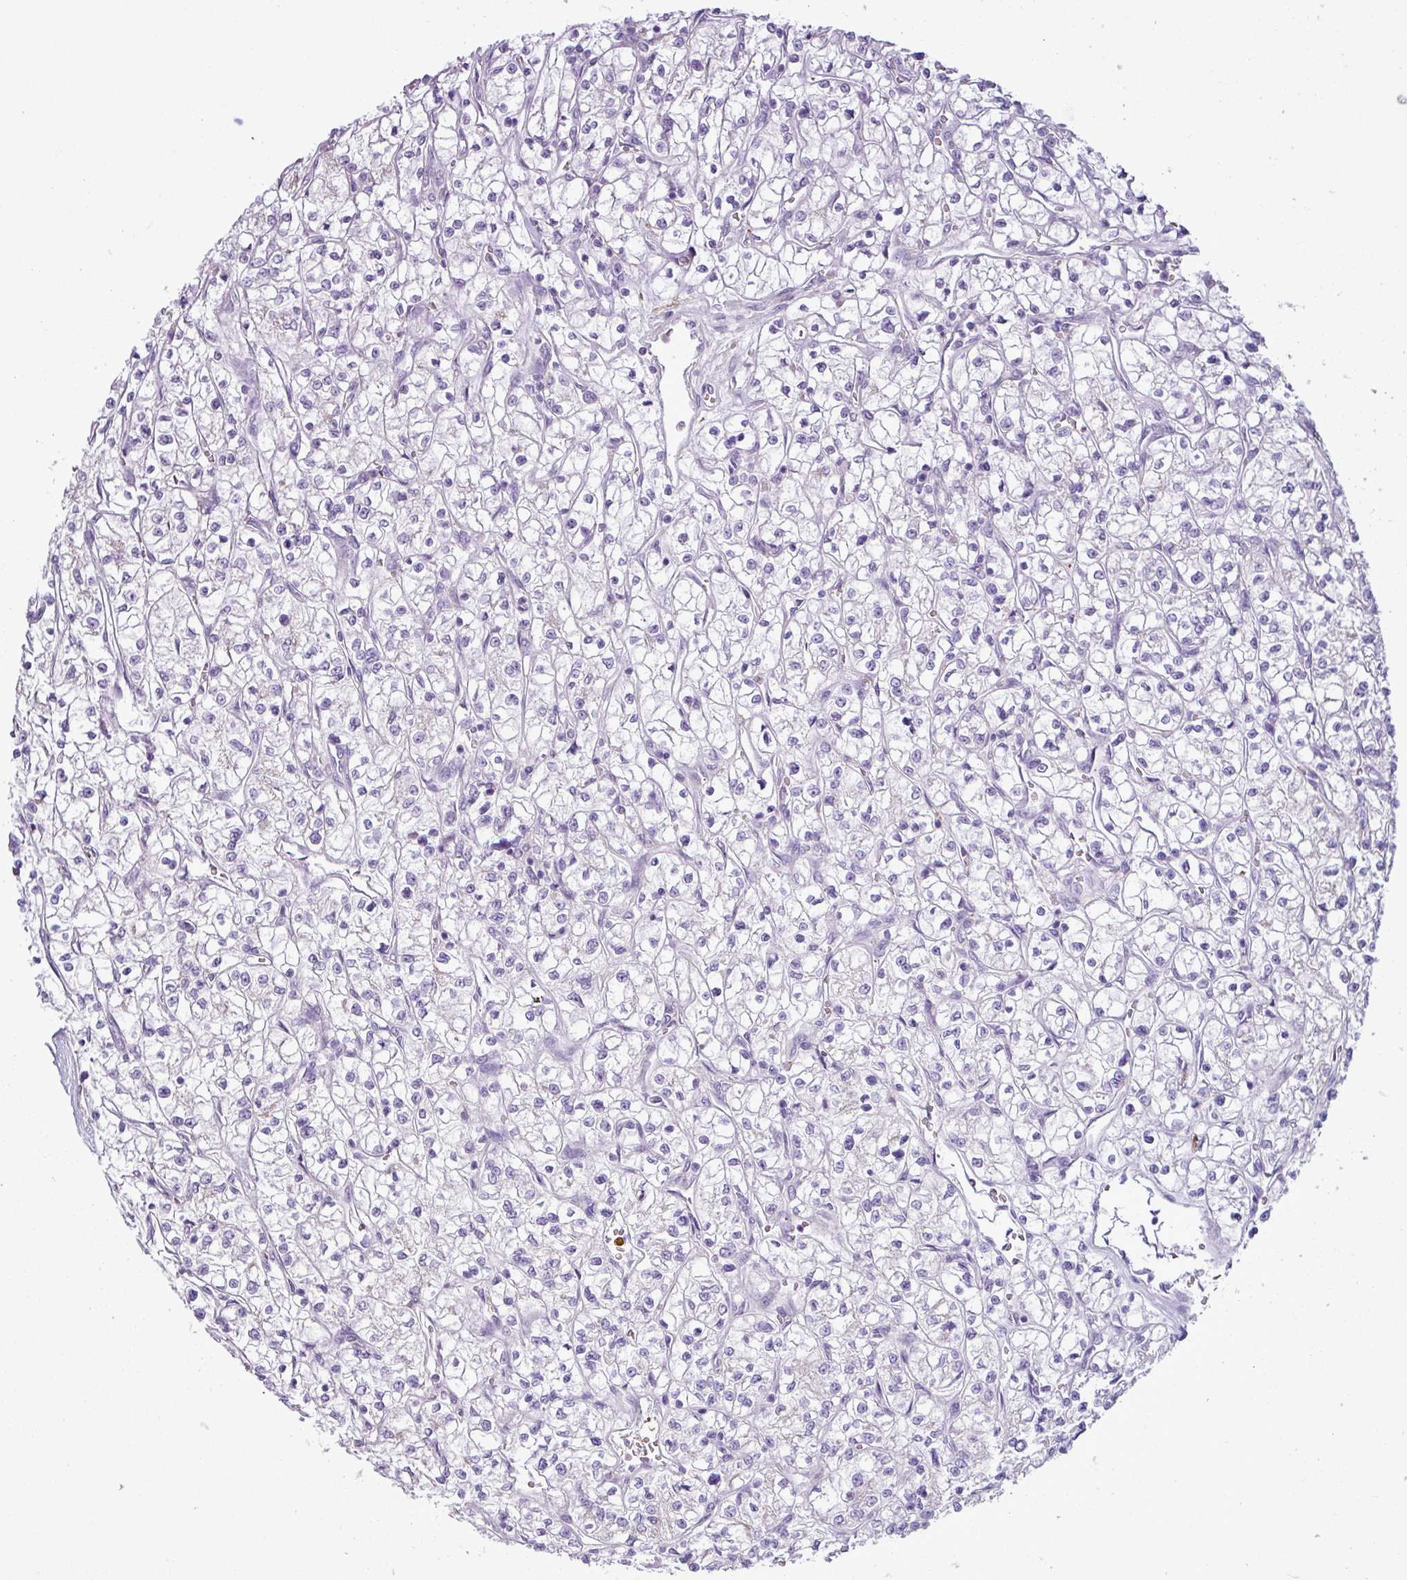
{"staining": {"intensity": "negative", "quantity": "none", "location": "none"}, "tissue": "renal cancer", "cell_type": "Tumor cells", "image_type": "cancer", "snomed": [{"axis": "morphology", "description": "Adenocarcinoma, NOS"}, {"axis": "topography", "description": "Kidney"}], "caption": "This is a micrograph of IHC staining of renal cancer, which shows no positivity in tumor cells.", "gene": "TMEM200C", "patient": {"sex": "female", "age": 64}}